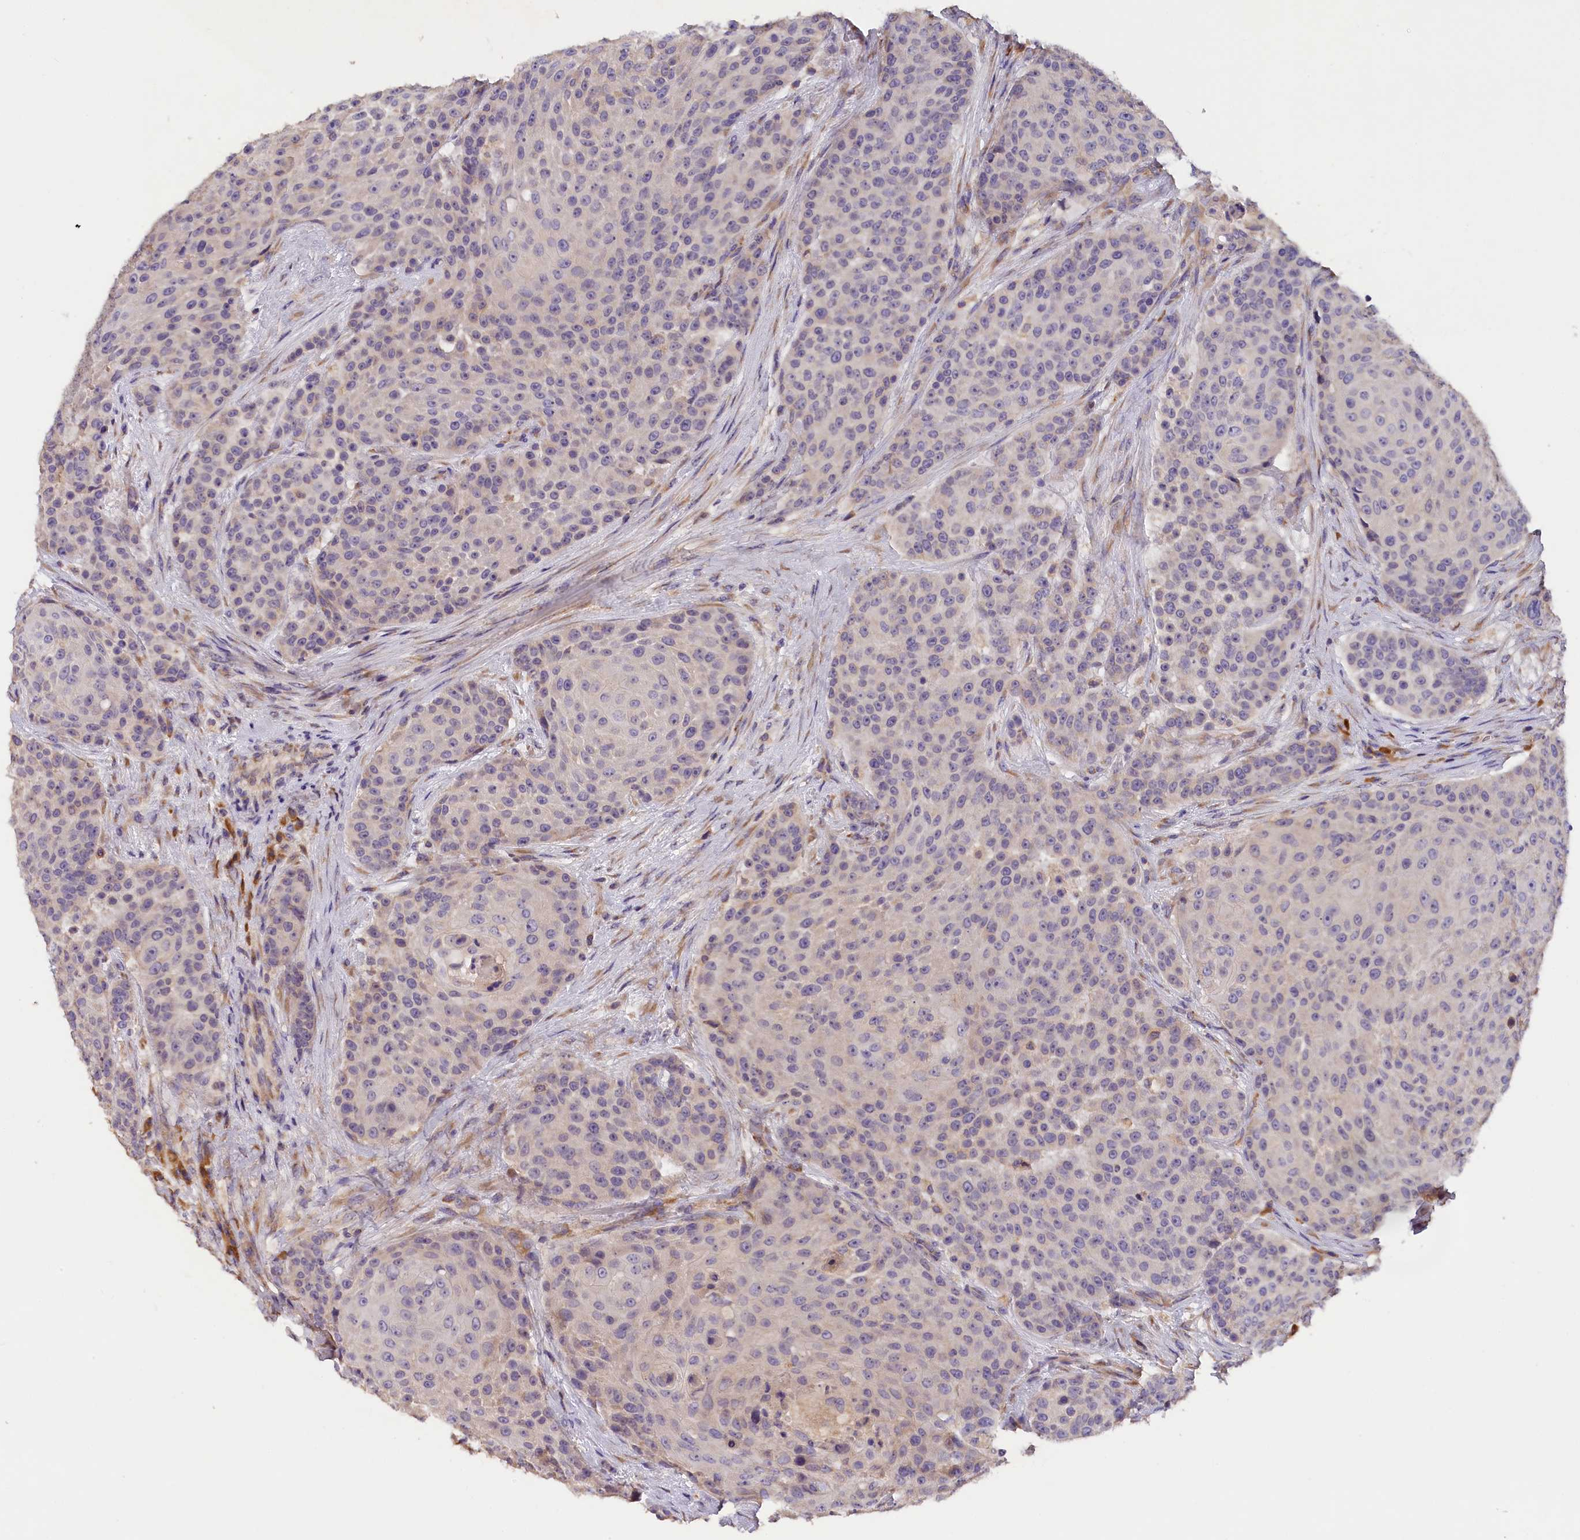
{"staining": {"intensity": "negative", "quantity": "none", "location": "none"}, "tissue": "urothelial cancer", "cell_type": "Tumor cells", "image_type": "cancer", "snomed": [{"axis": "morphology", "description": "Urothelial carcinoma, High grade"}, {"axis": "topography", "description": "Urinary bladder"}], "caption": "IHC of urothelial carcinoma (high-grade) demonstrates no positivity in tumor cells. The staining is performed using DAB brown chromogen with nuclei counter-stained in using hematoxylin.", "gene": "ST7L", "patient": {"sex": "female", "age": 63}}